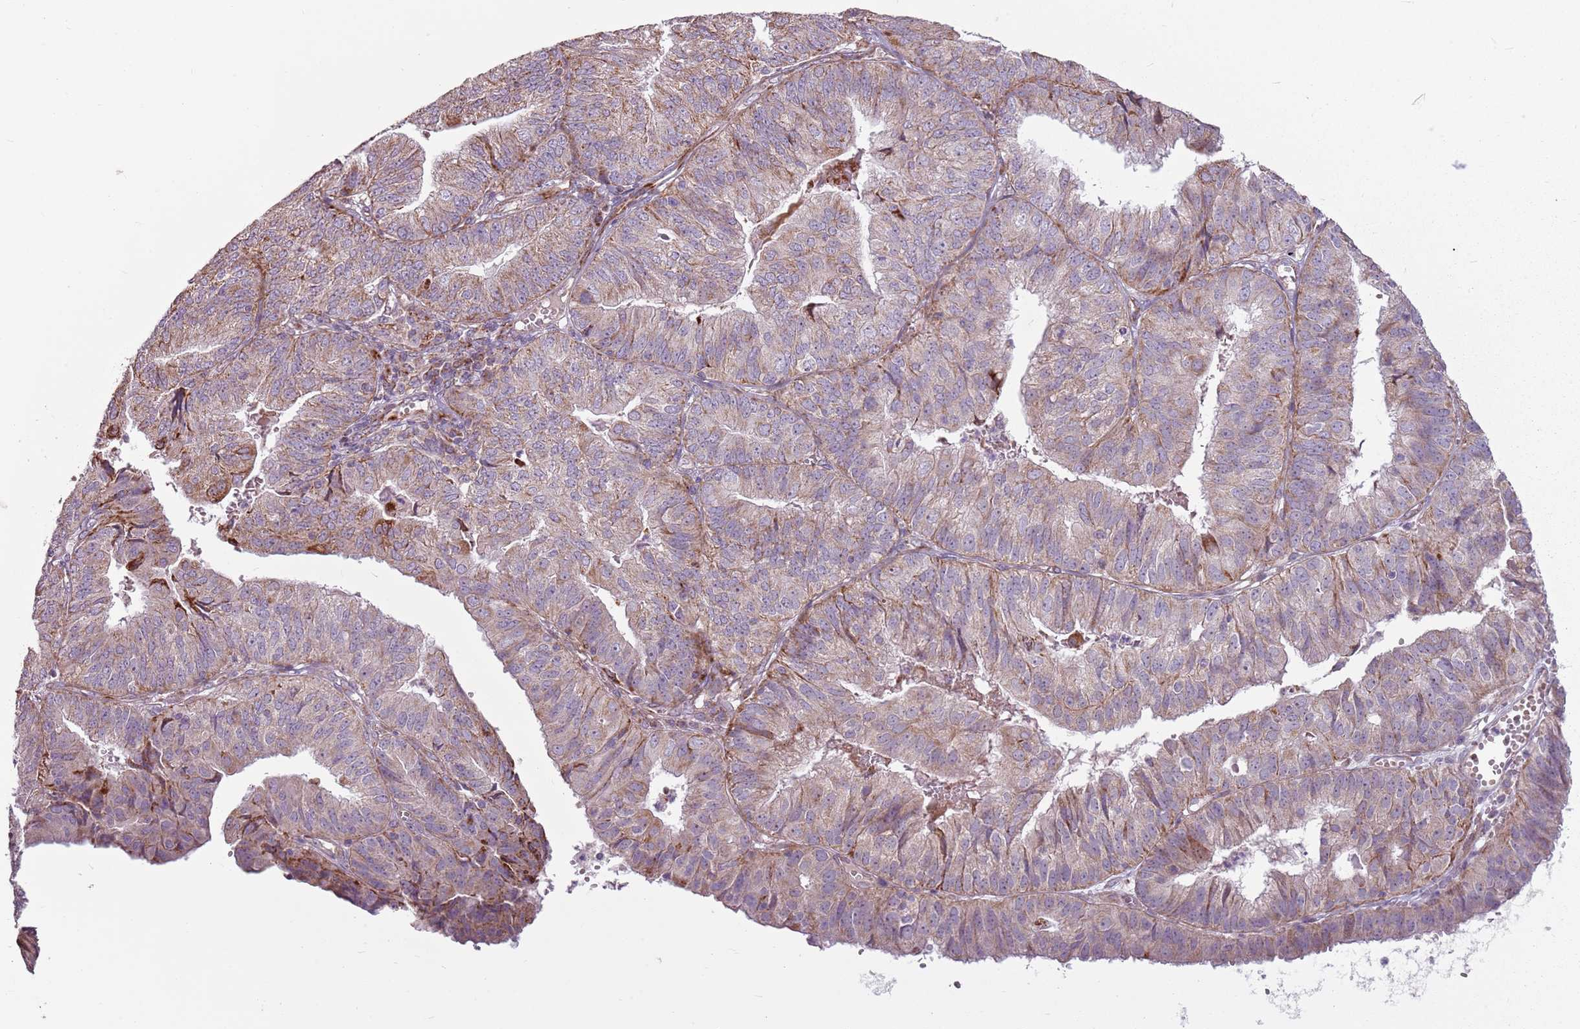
{"staining": {"intensity": "moderate", "quantity": ">75%", "location": "cytoplasmic/membranous"}, "tissue": "endometrial cancer", "cell_type": "Tumor cells", "image_type": "cancer", "snomed": [{"axis": "morphology", "description": "Adenocarcinoma, NOS"}, {"axis": "topography", "description": "Endometrium"}], "caption": "Tumor cells show moderate cytoplasmic/membranous staining in about >75% of cells in endometrial adenocarcinoma.", "gene": "ZNF530", "patient": {"sex": "female", "age": 56}}